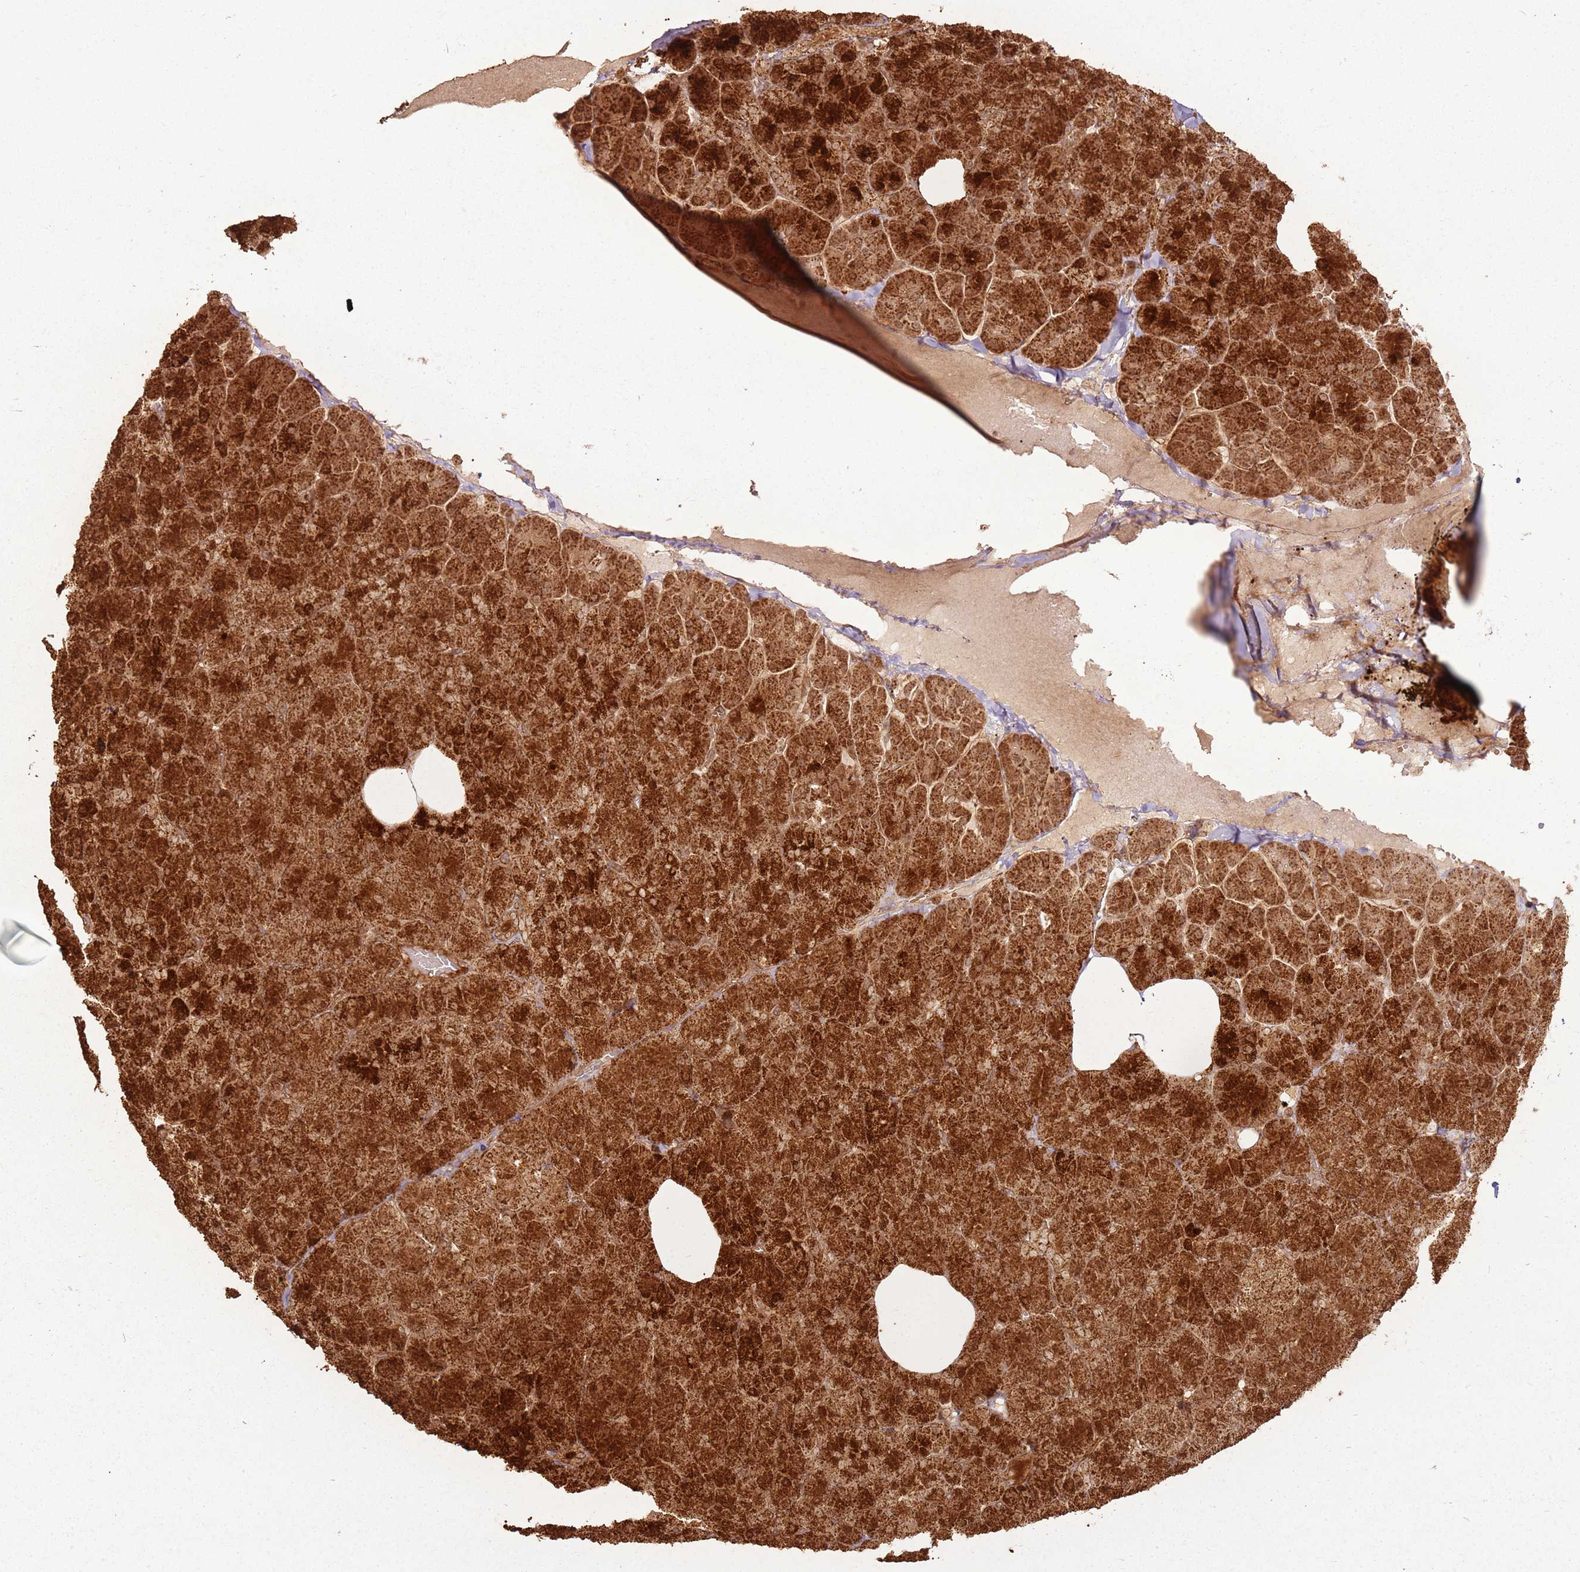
{"staining": {"intensity": "strong", "quantity": ">75%", "location": "cytoplasmic/membranous"}, "tissue": "pancreas", "cell_type": "Exocrine glandular cells", "image_type": "normal", "snomed": [{"axis": "morphology", "description": "Normal tissue, NOS"}, {"axis": "morphology", "description": "Carcinoid, malignant, NOS"}, {"axis": "topography", "description": "Pancreas"}], "caption": "This histopathology image demonstrates immunohistochemistry staining of benign pancreas, with high strong cytoplasmic/membranous staining in about >75% of exocrine glandular cells.", "gene": "MRPS6", "patient": {"sex": "female", "age": 35}}